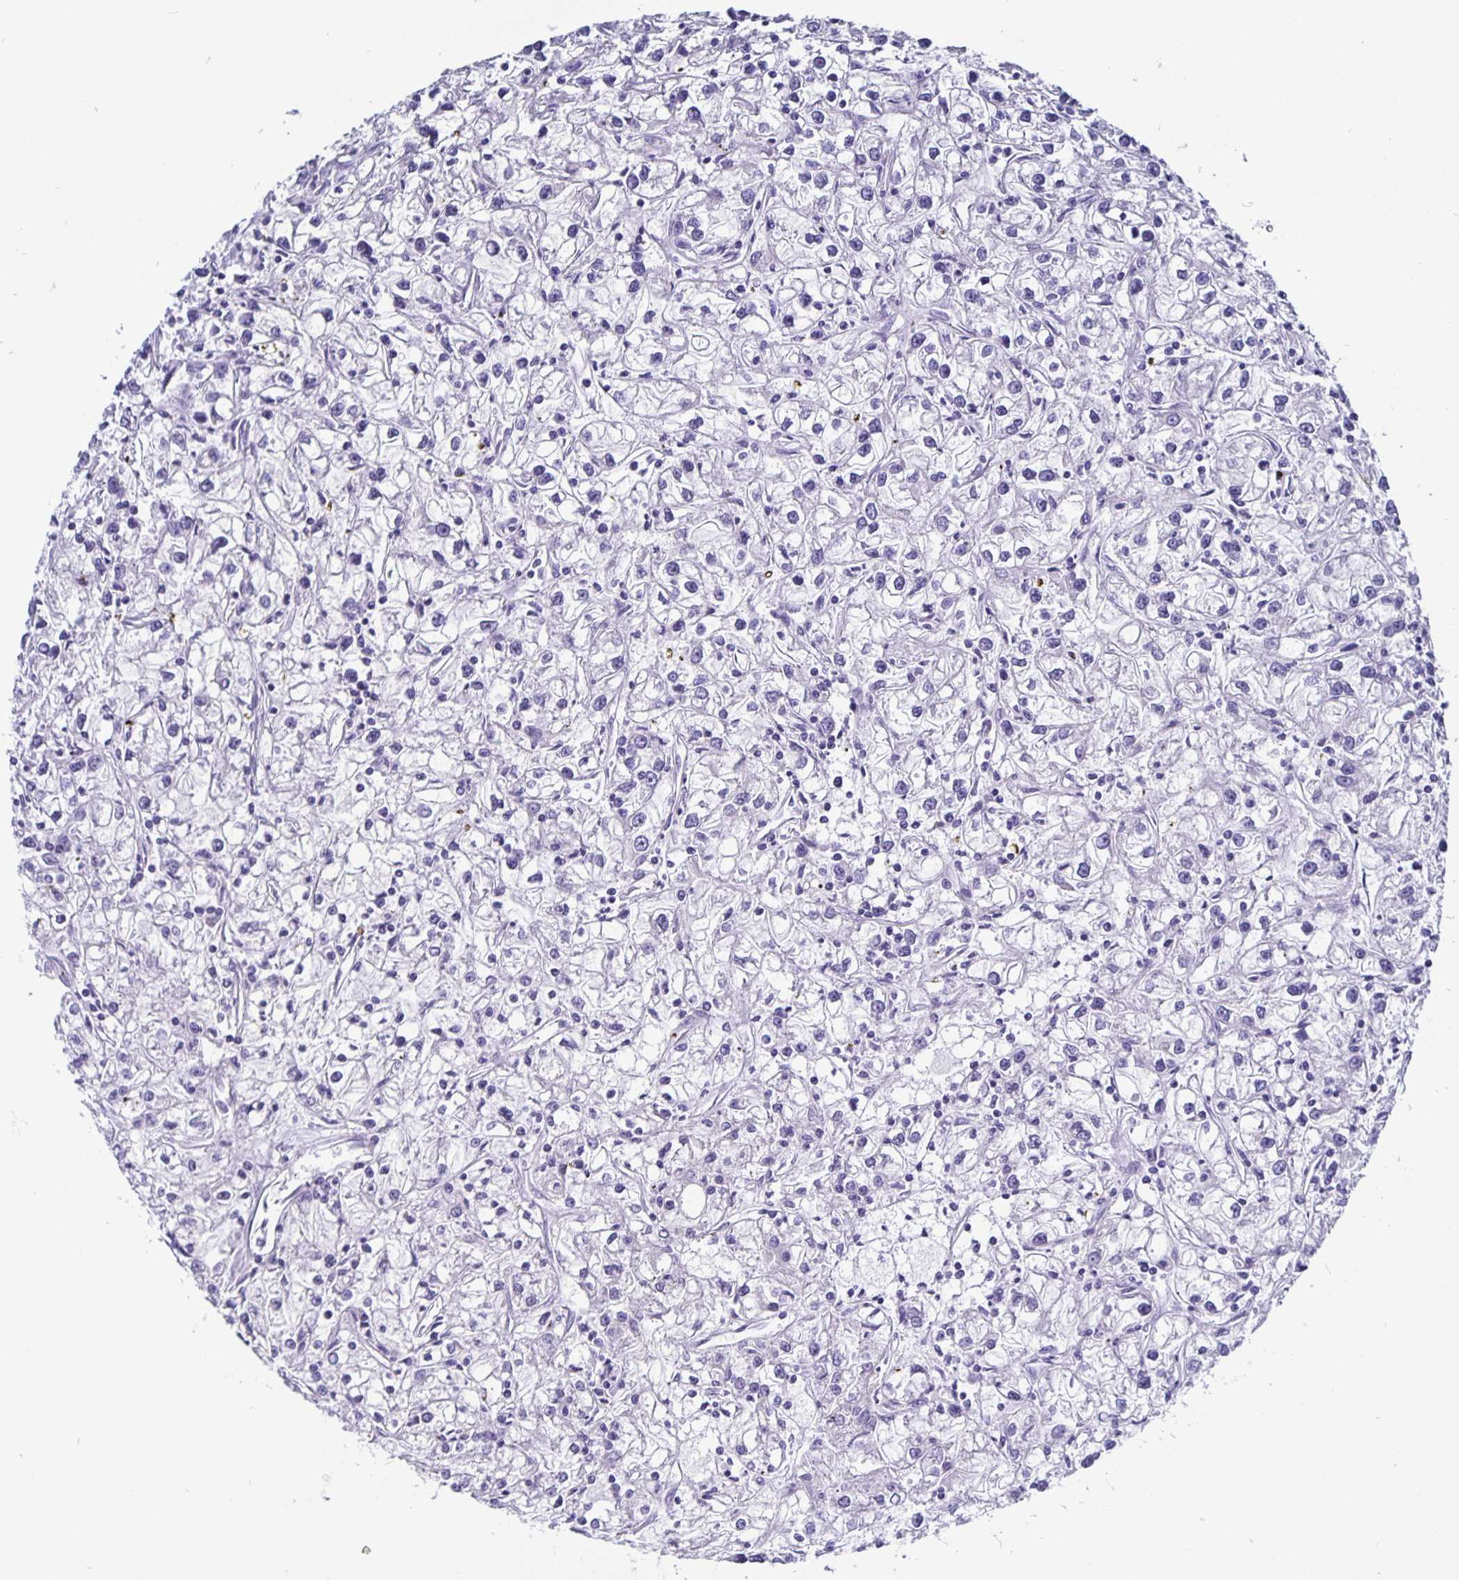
{"staining": {"intensity": "negative", "quantity": "none", "location": "none"}, "tissue": "renal cancer", "cell_type": "Tumor cells", "image_type": "cancer", "snomed": [{"axis": "morphology", "description": "Adenocarcinoma, NOS"}, {"axis": "topography", "description": "Kidney"}], "caption": "Tumor cells are negative for protein expression in human adenocarcinoma (renal).", "gene": "ODF3B", "patient": {"sex": "female", "age": 59}}